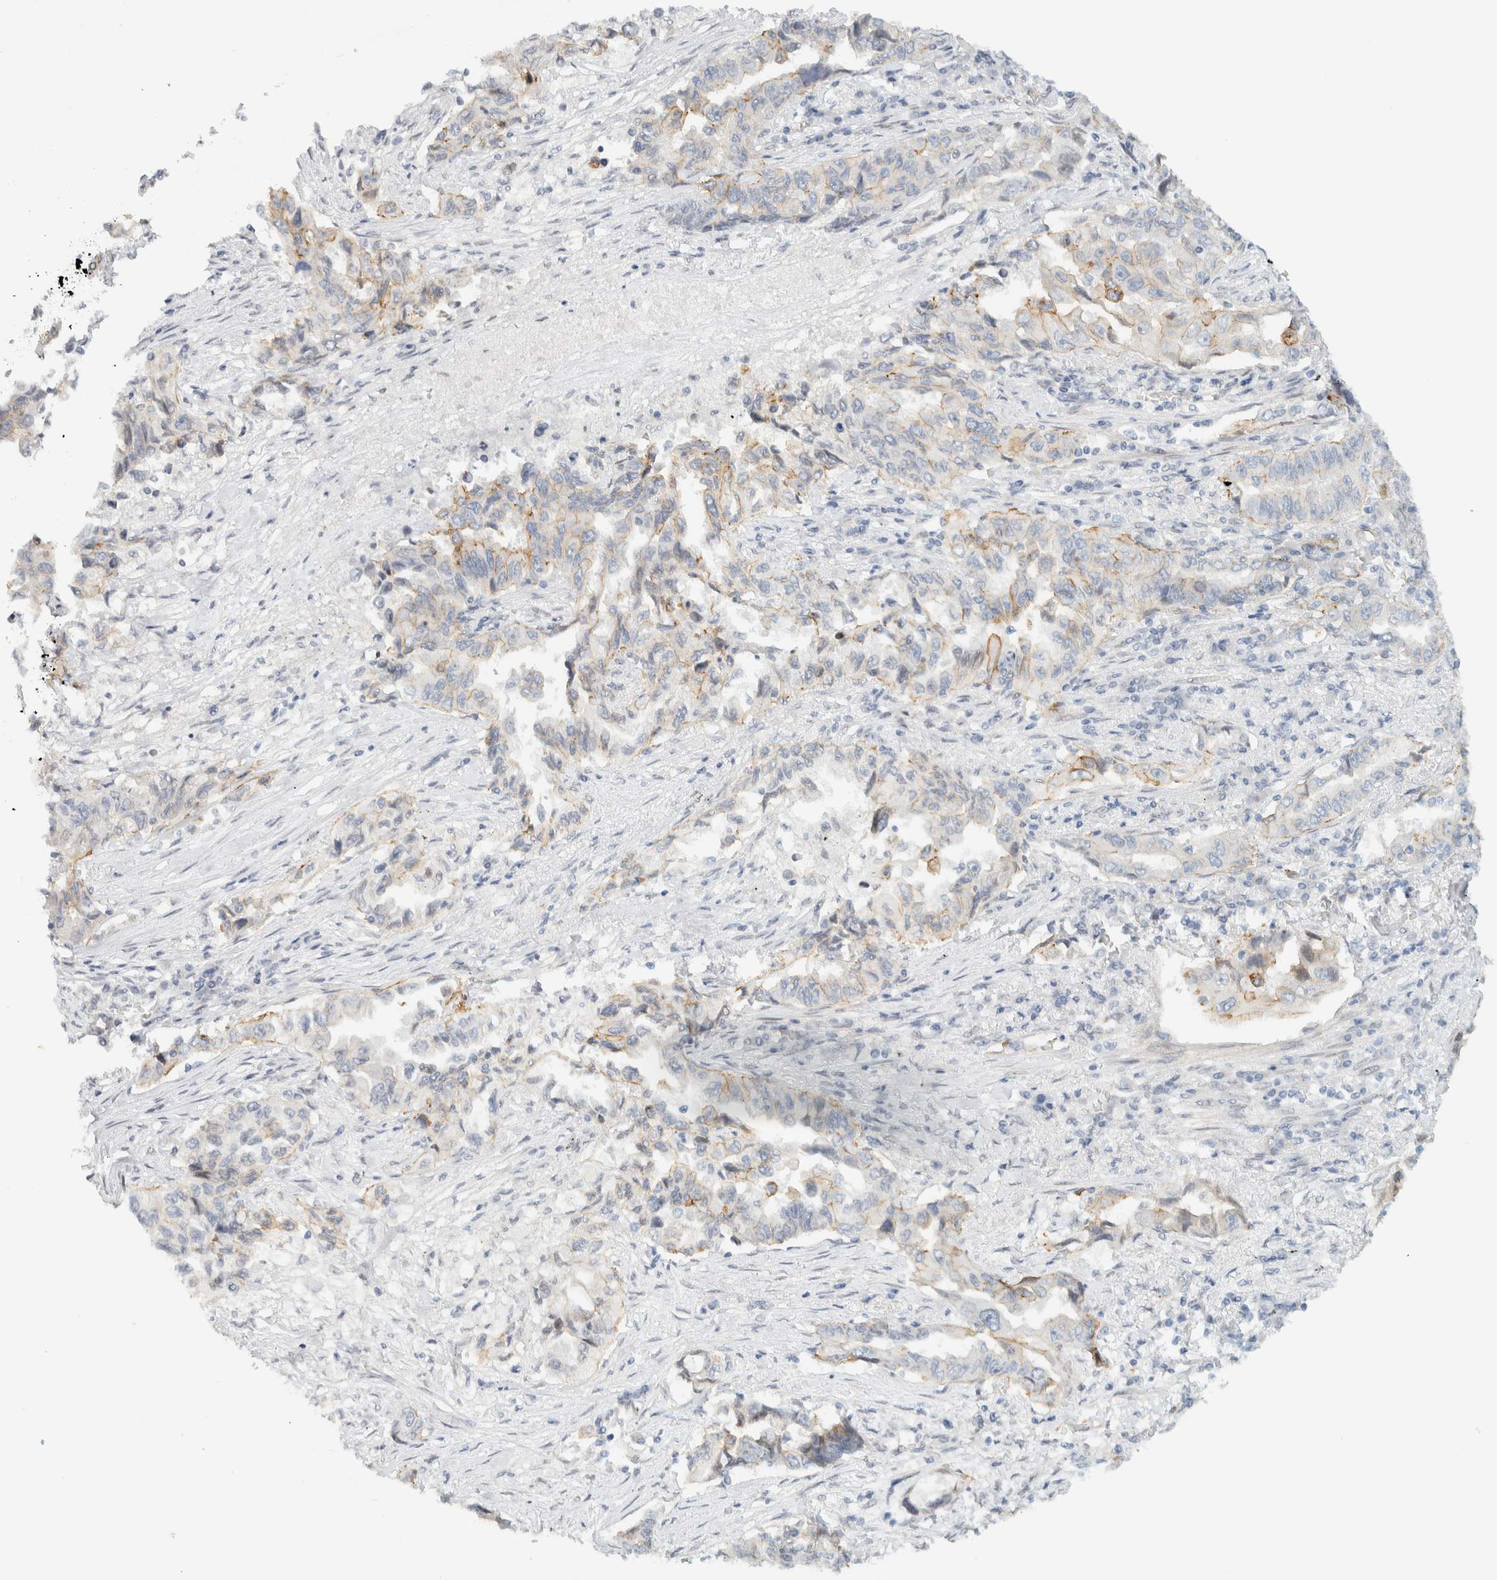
{"staining": {"intensity": "weak", "quantity": "25%-75%", "location": "cytoplasmic/membranous"}, "tissue": "lung cancer", "cell_type": "Tumor cells", "image_type": "cancer", "snomed": [{"axis": "morphology", "description": "Adenocarcinoma, NOS"}, {"axis": "topography", "description": "Lung"}], "caption": "Human adenocarcinoma (lung) stained for a protein (brown) reveals weak cytoplasmic/membranous positive staining in approximately 25%-75% of tumor cells.", "gene": "C1QTNF12", "patient": {"sex": "female", "age": 51}}